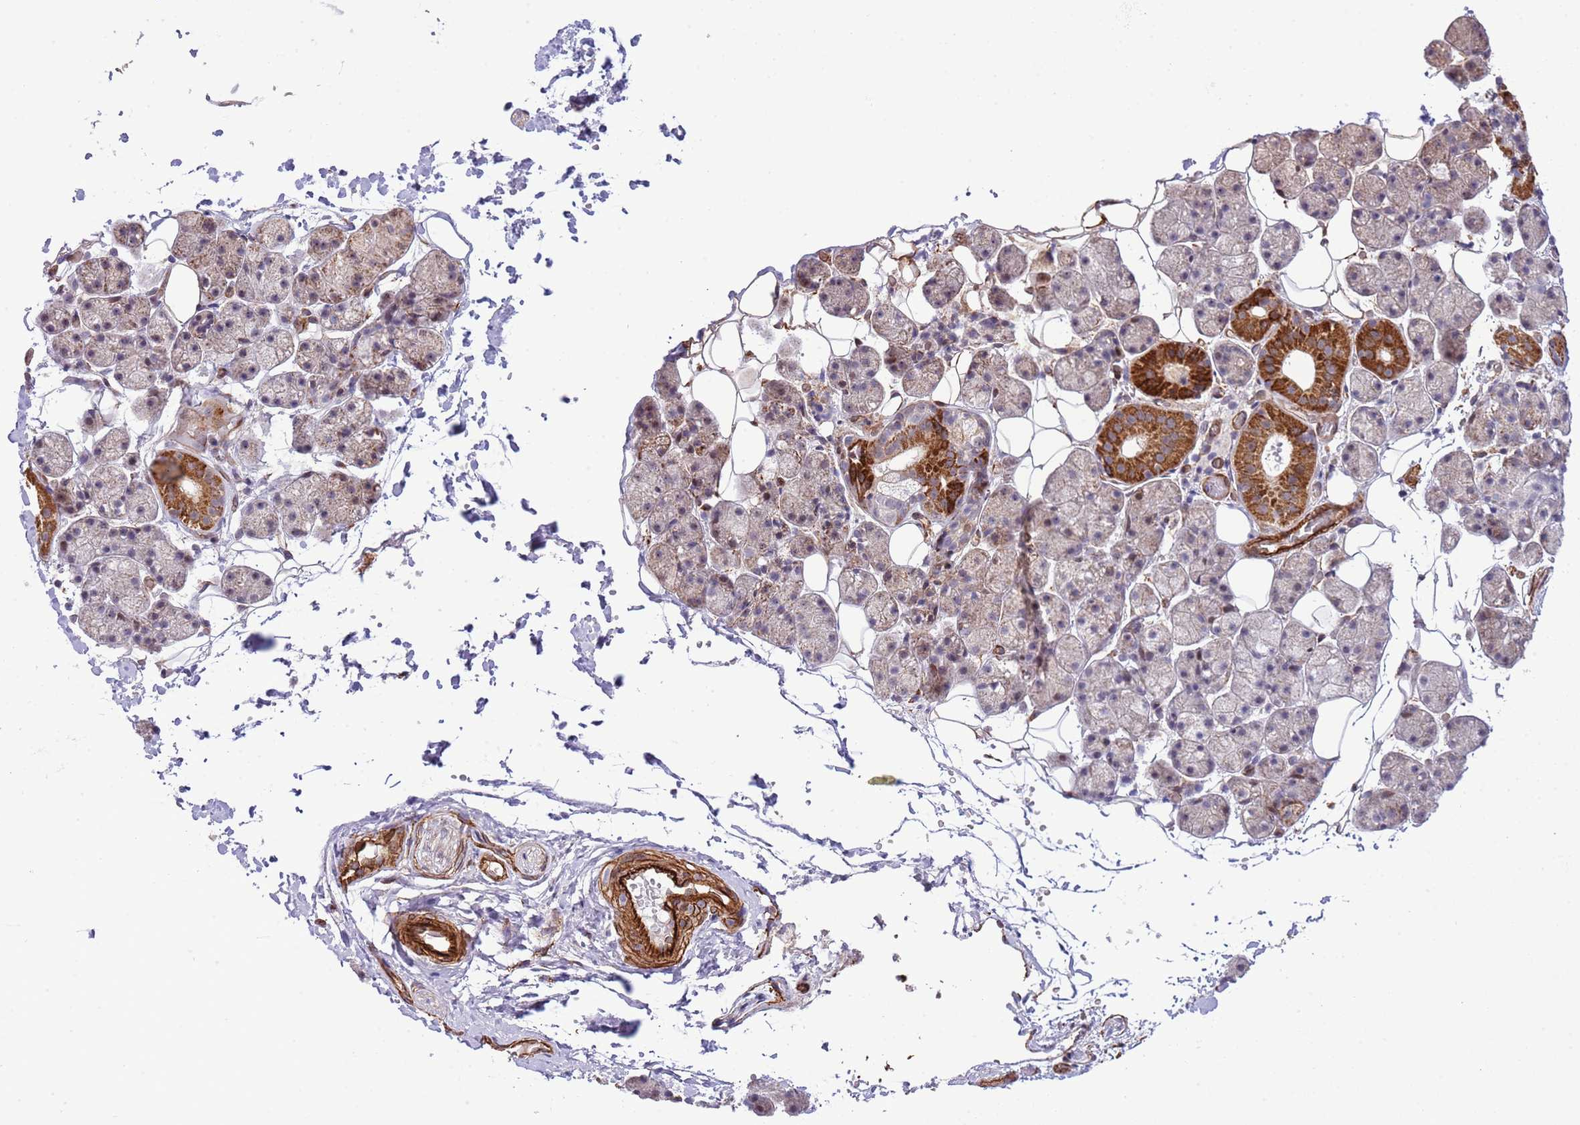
{"staining": {"intensity": "strong", "quantity": "<25%", "location": "cytoplasmic/membranous"}, "tissue": "salivary gland", "cell_type": "Glandular cells", "image_type": "normal", "snomed": [{"axis": "morphology", "description": "Normal tissue, NOS"}, {"axis": "topography", "description": "Salivary gland"}], "caption": "Protein staining of normal salivary gland shows strong cytoplasmic/membranous staining in about <25% of glandular cells.", "gene": "NEK3", "patient": {"sex": "female", "age": 33}}